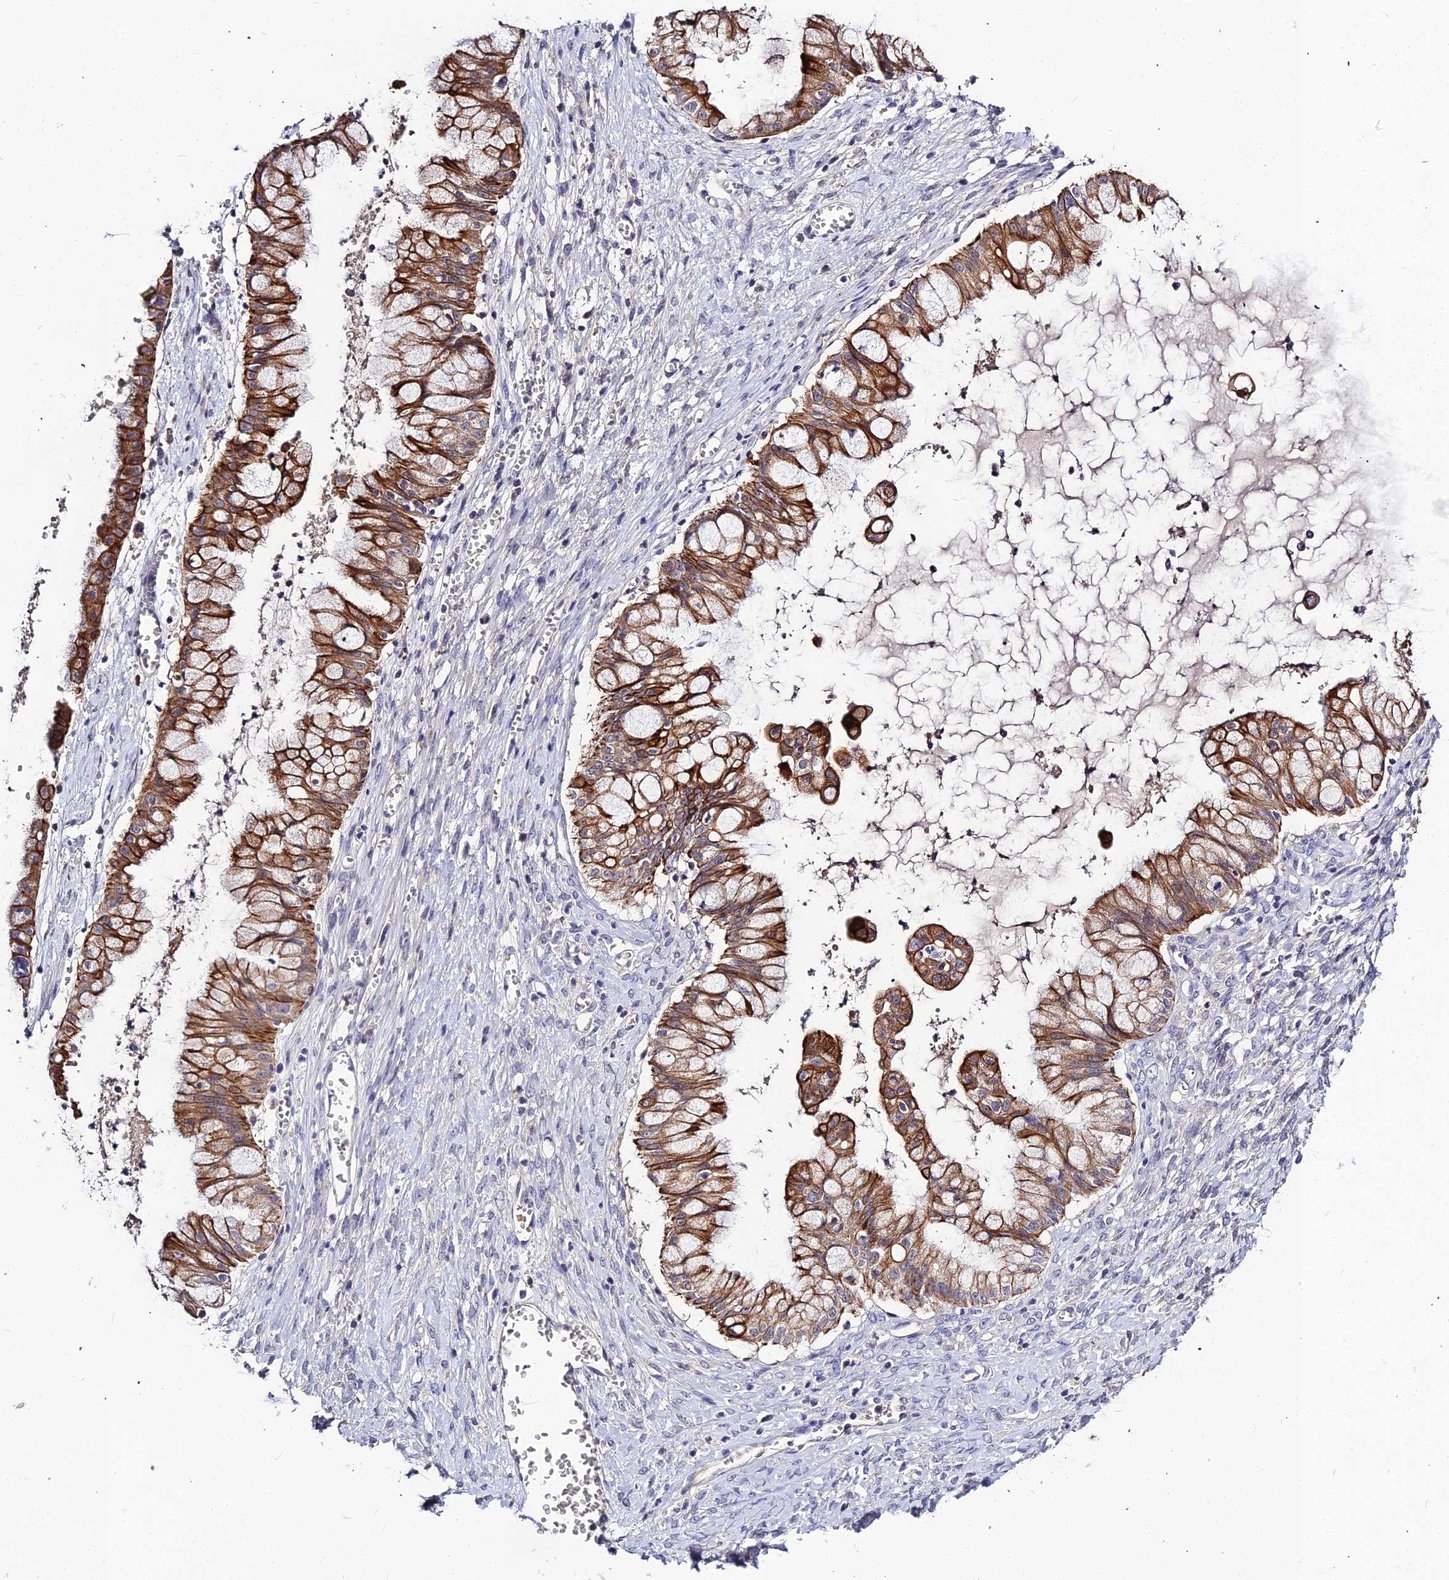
{"staining": {"intensity": "strong", "quantity": ">75%", "location": "cytoplasmic/membranous"}, "tissue": "ovarian cancer", "cell_type": "Tumor cells", "image_type": "cancer", "snomed": [{"axis": "morphology", "description": "Cystadenocarcinoma, mucinous, NOS"}, {"axis": "topography", "description": "Ovary"}], "caption": "Immunohistochemical staining of mucinous cystadenocarcinoma (ovarian) reveals strong cytoplasmic/membranous protein positivity in about >75% of tumor cells.", "gene": "DMRTA1", "patient": {"sex": "female", "age": 70}}